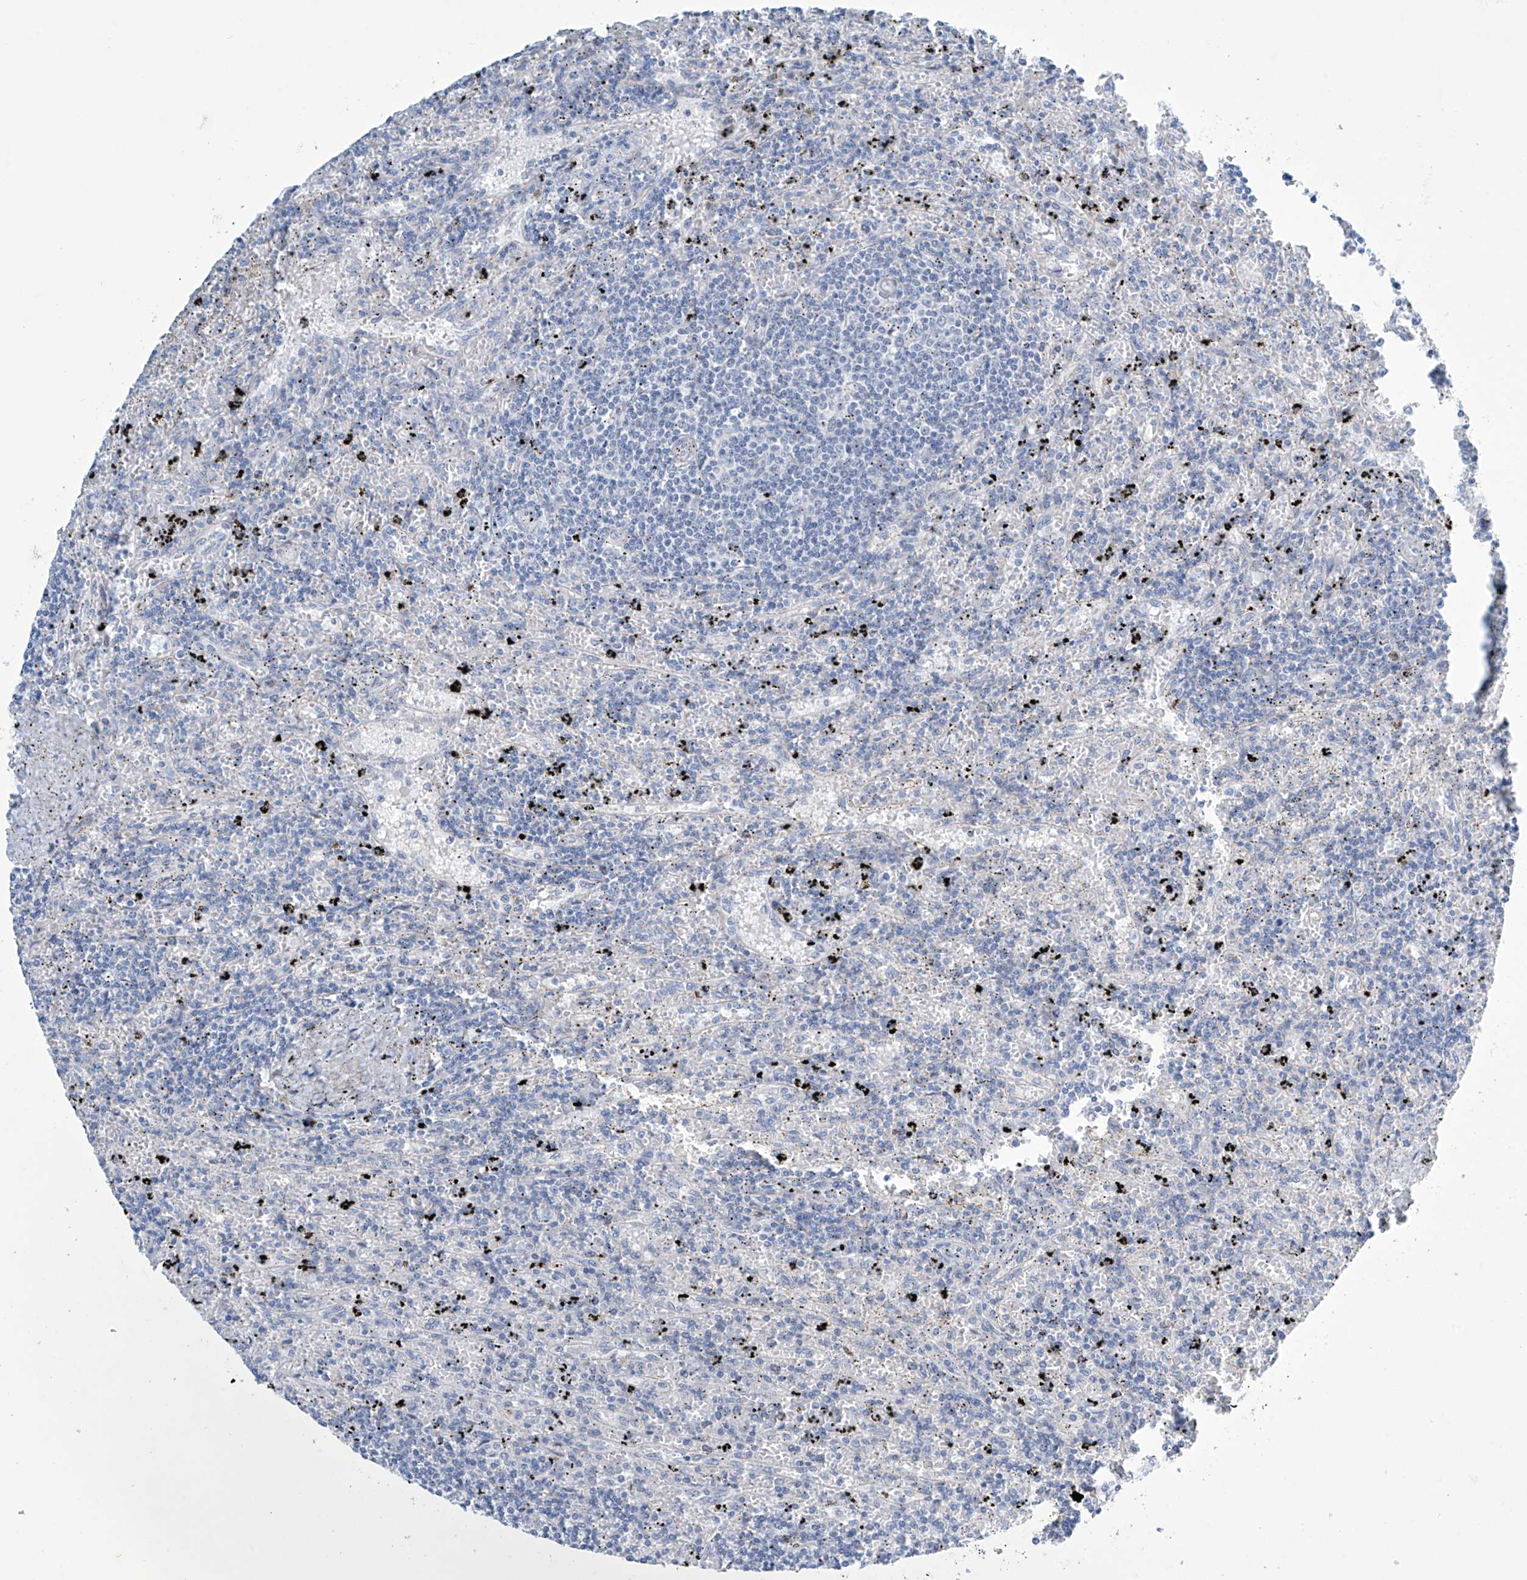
{"staining": {"intensity": "negative", "quantity": "none", "location": "none"}, "tissue": "lymphoma", "cell_type": "Tumor cells", "image_type": "cancer", "snomed": [{"axis": "morphology", "description": "Malignant lymphoma, non-Hodgkin's type, Low grade"}, {"axis": "topography", "description": "Spleen"}], "caption": "Immunohistochemical staining of human low-grade malignant lymphoma, non-Hodgkin's type shows no significant staining in tumor cells.", "gene": "SLC35A5", "patient": {"sex": "male", "age": 76}}